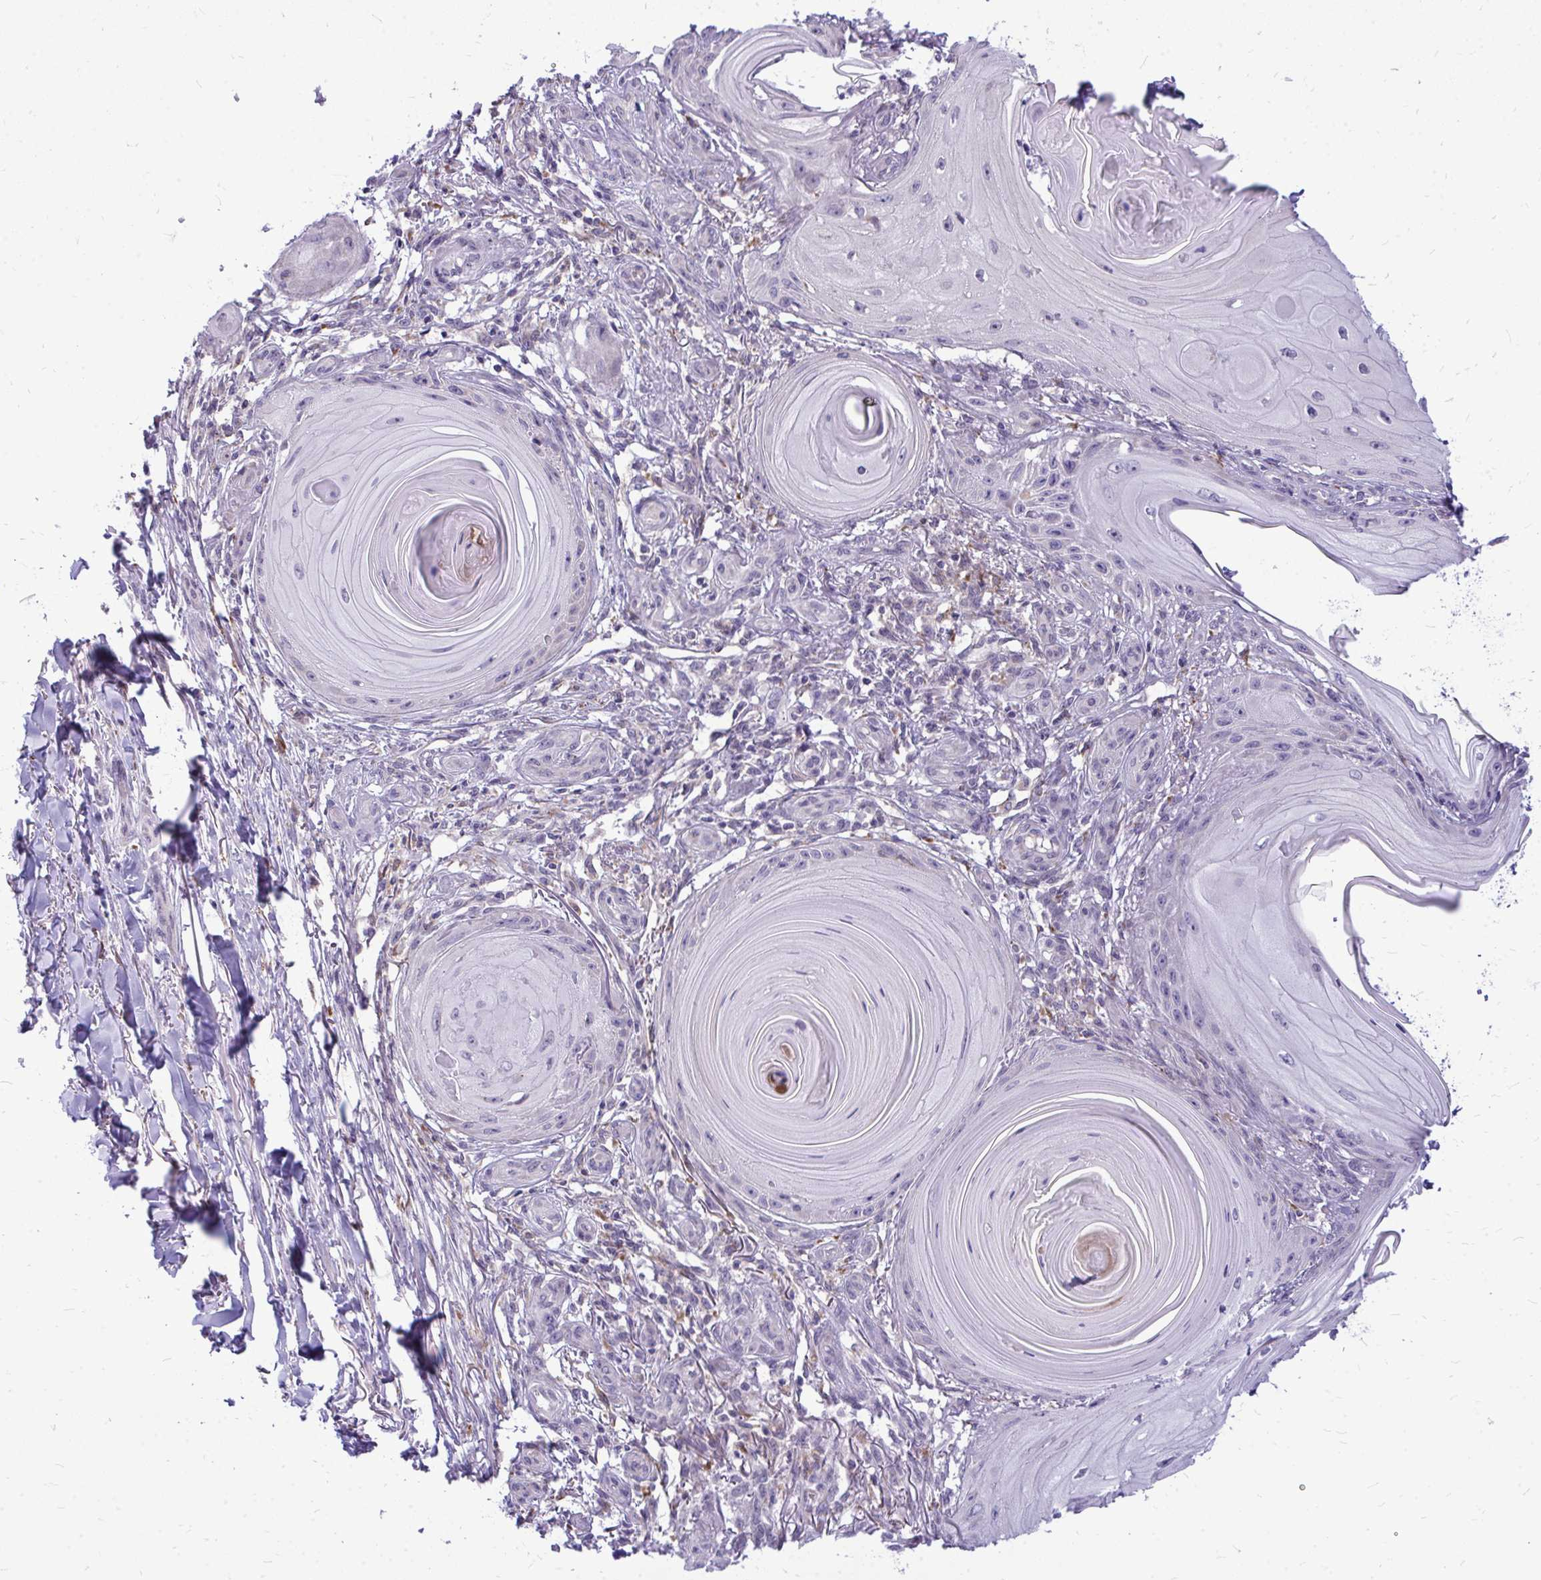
{"staining": {"intensity": "negative", "quantity": "none", "location": "none"}, "tissue": "skin cancer", "cell_type": "Tumor cells", "image_type": "cancer", "snomed": [{"axis": "morphology", "description": "Squamous cell carcinoma, NOS"}, {"axis": "topography", "description": "Skin"}], "caption": "This image is of squamous cell carcinoma (skin) stained with IHC to label a protein in brown with the nuclei are counter-stained blue. There is no expression in tumor cells.", "gene": "ZSCAN25", "patient": {"sex": "female", "age": 77}}